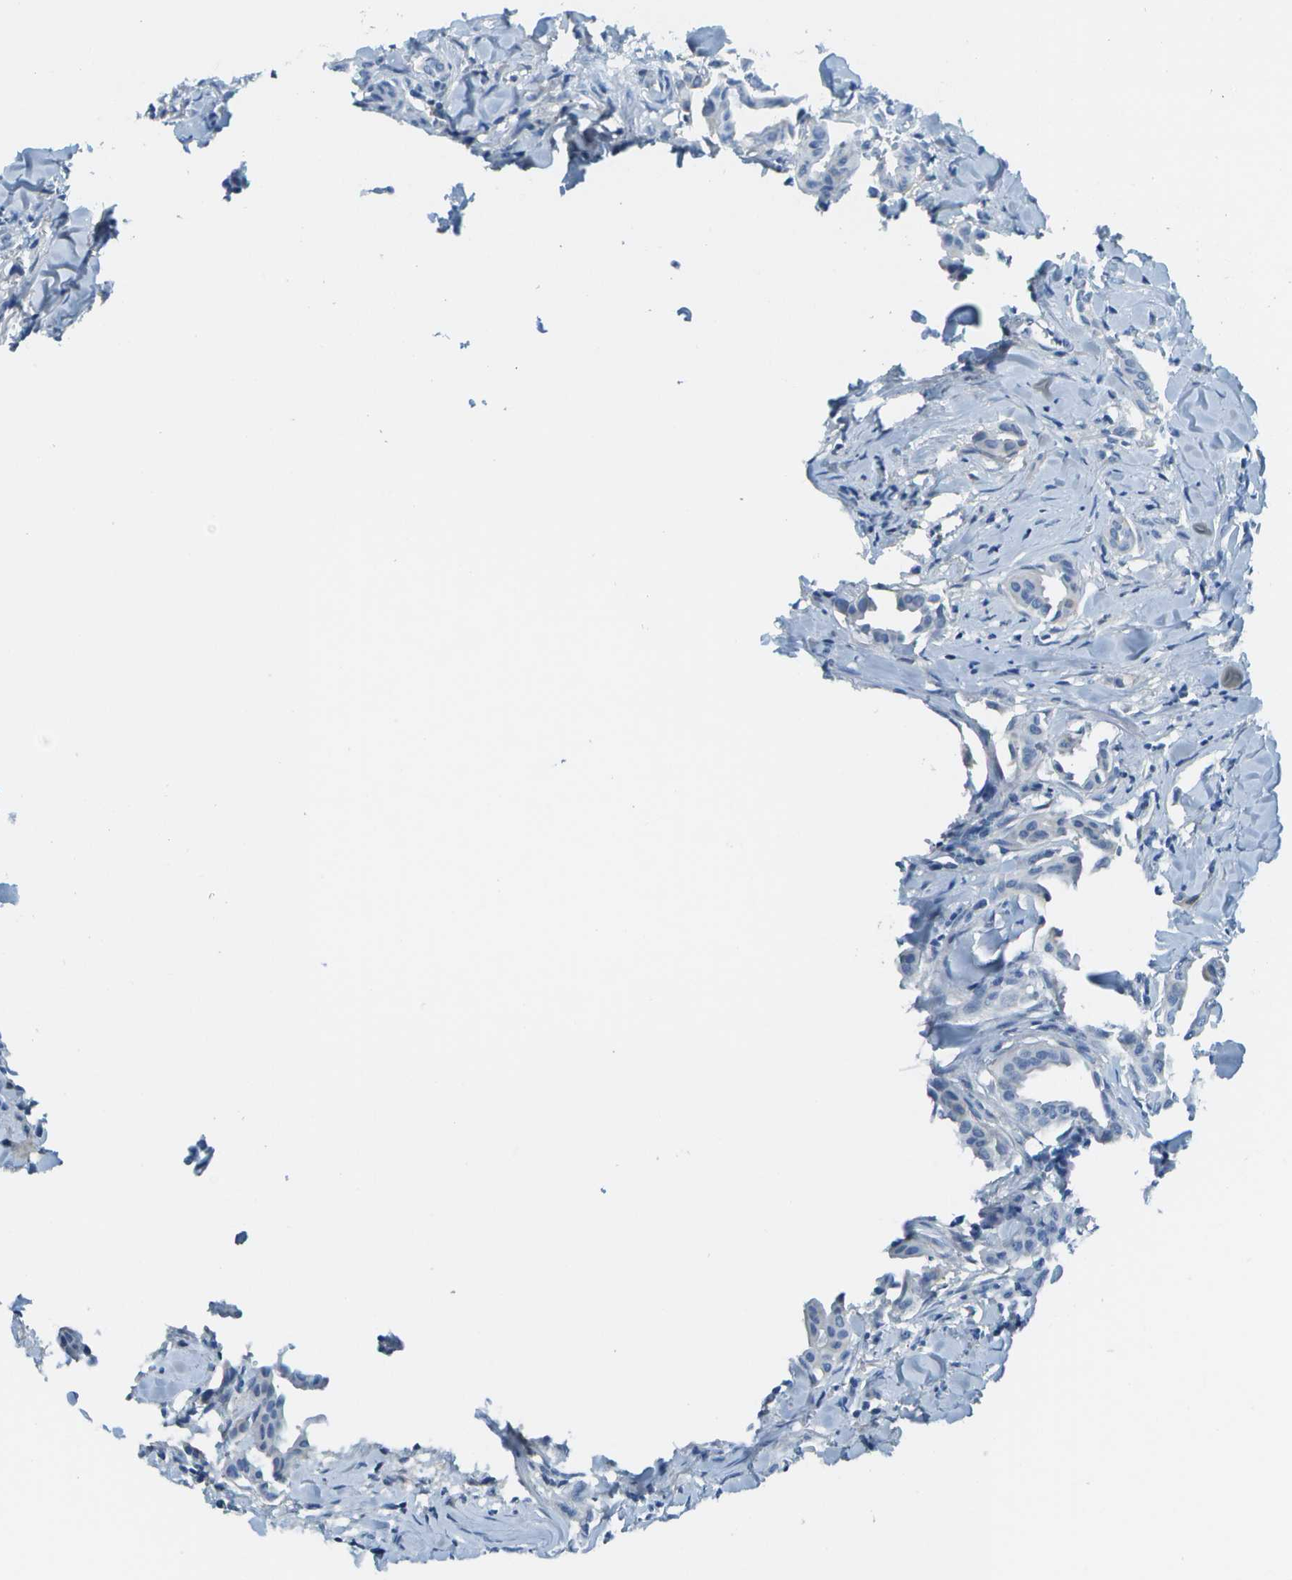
{"staining": {"intensity": "weak", "quantity": "<25%", "location": "cytoplasmic/membranous"}, "tissue": "head and neck cancer", "cell_type": "Tumor cells", "image_type": "cancer", "snomed": [{"axis": "morphology", "description": "Adenocarcinoma, NOS"}, {"axis": "topography", "description": "Salivary gland"}, {"axis": "topography", "description": "Head-Neck"}], "caption": "An image of adenocarcinoma (head and neck) stained for a protein demonstrates no brown staining in tumor cells.", "gene": "C1S", "patient": {"sex": "female", "age": 59}}